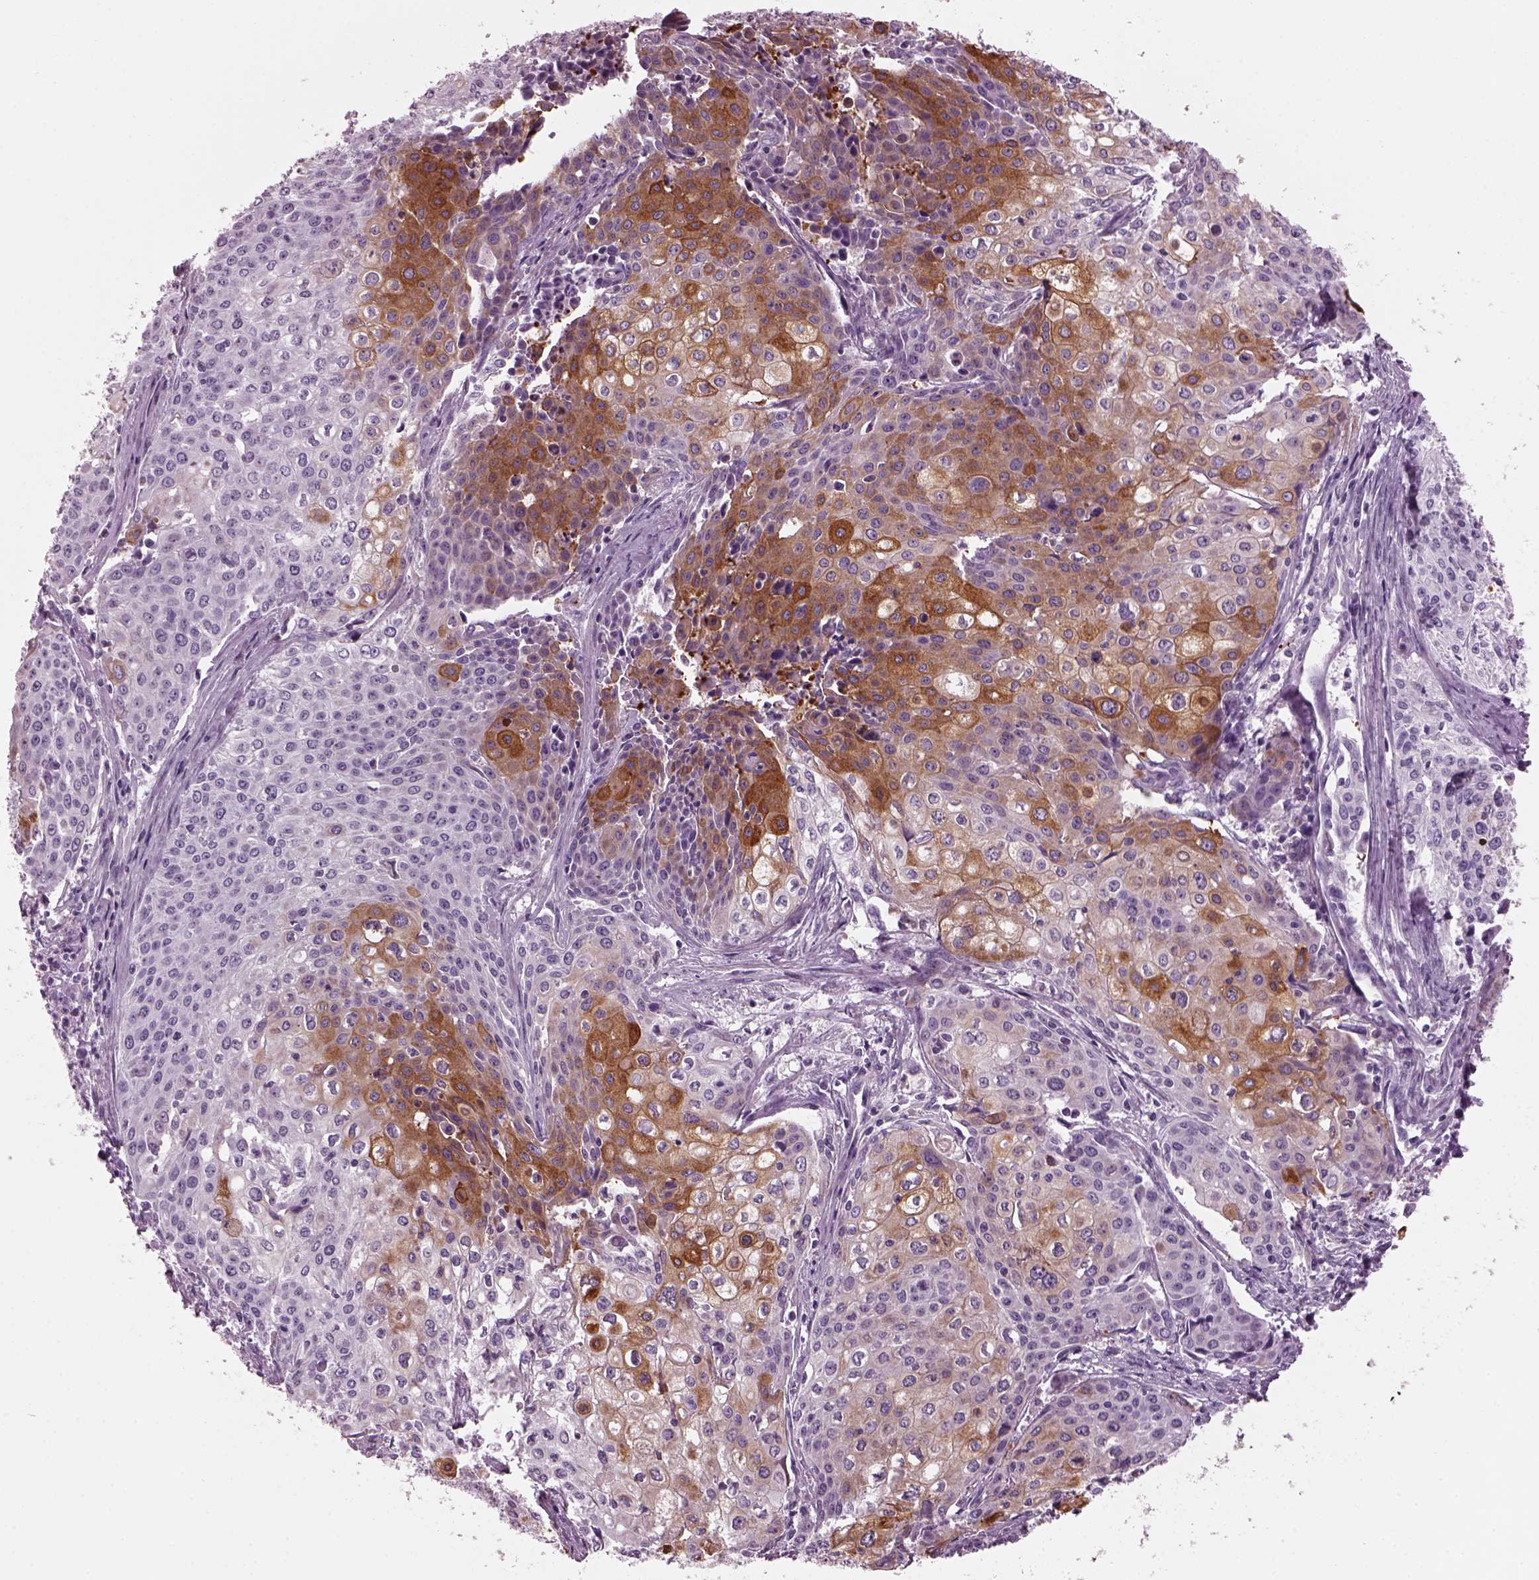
{"staining": {"intensity": "moderate", "quantity": "25%-75%", "location": "cytoplasmic/membranous"}, "tissue": "cervical cancer", "cell_type": "Tumor cells", "image_type": "cancer", "snomed": [{"axis": "morphology", "description": "Squamous cell carcinoma, NOS"}, {"axis": "topography", "description": "Cervix"}], "caption": "IHC photomicrograph of human cervical cancer (squamous cell carcinoma) stained for a protein (brown), which exhibits medium levels of moderate cytoplasmic/membranous positivity in approximately 25%-75% of tumor cells.", "gene": "PRR9", "patient": {"sex": "female", "age": 39}}